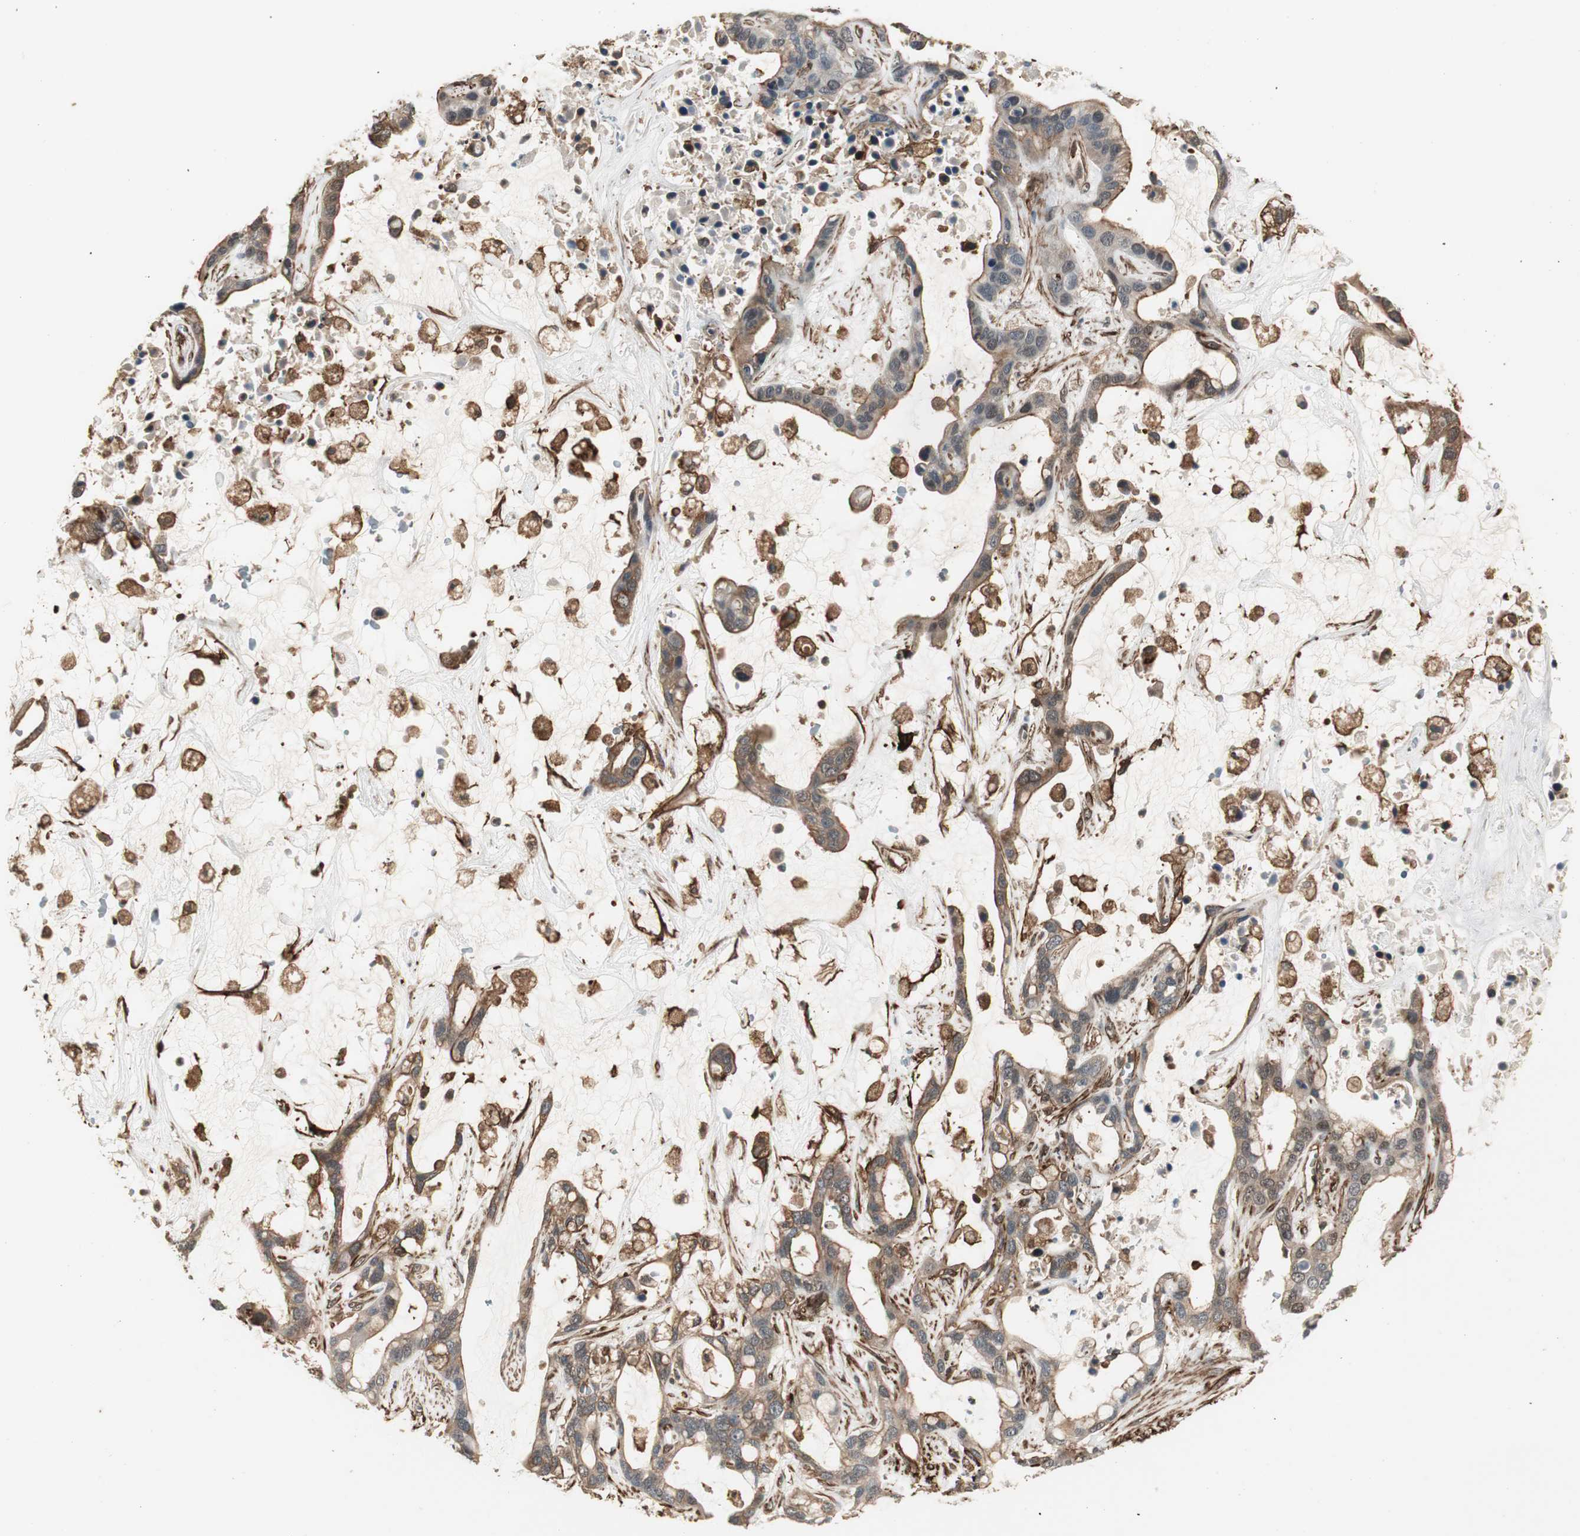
{"staining": {"intensity": "moderate", "quantity": ">75%", "location": "cytoplasmic/membranous"}, "tissue": "liver cancer", "cell_type": "Tumor cells", "image_type": "cancer", "snomed": [{"axis": "morphology", "description": "Cholangiocarcinoma"}, {"axis": "topography", "description": "Liver"}], "caption": "High-magnification brightfield microscopy of cholangiocarcinoma (liver) stained with DAB (3,3'-diaminobenzidine) (brown) and counterstained with hematoxylin (blue). tumor cells exhibit moderate cytoplasmic/membranous positivity is identified in about>75% of cells.", "gene": "PTPN11", "patient": {"sex": "female", "age": 65}}